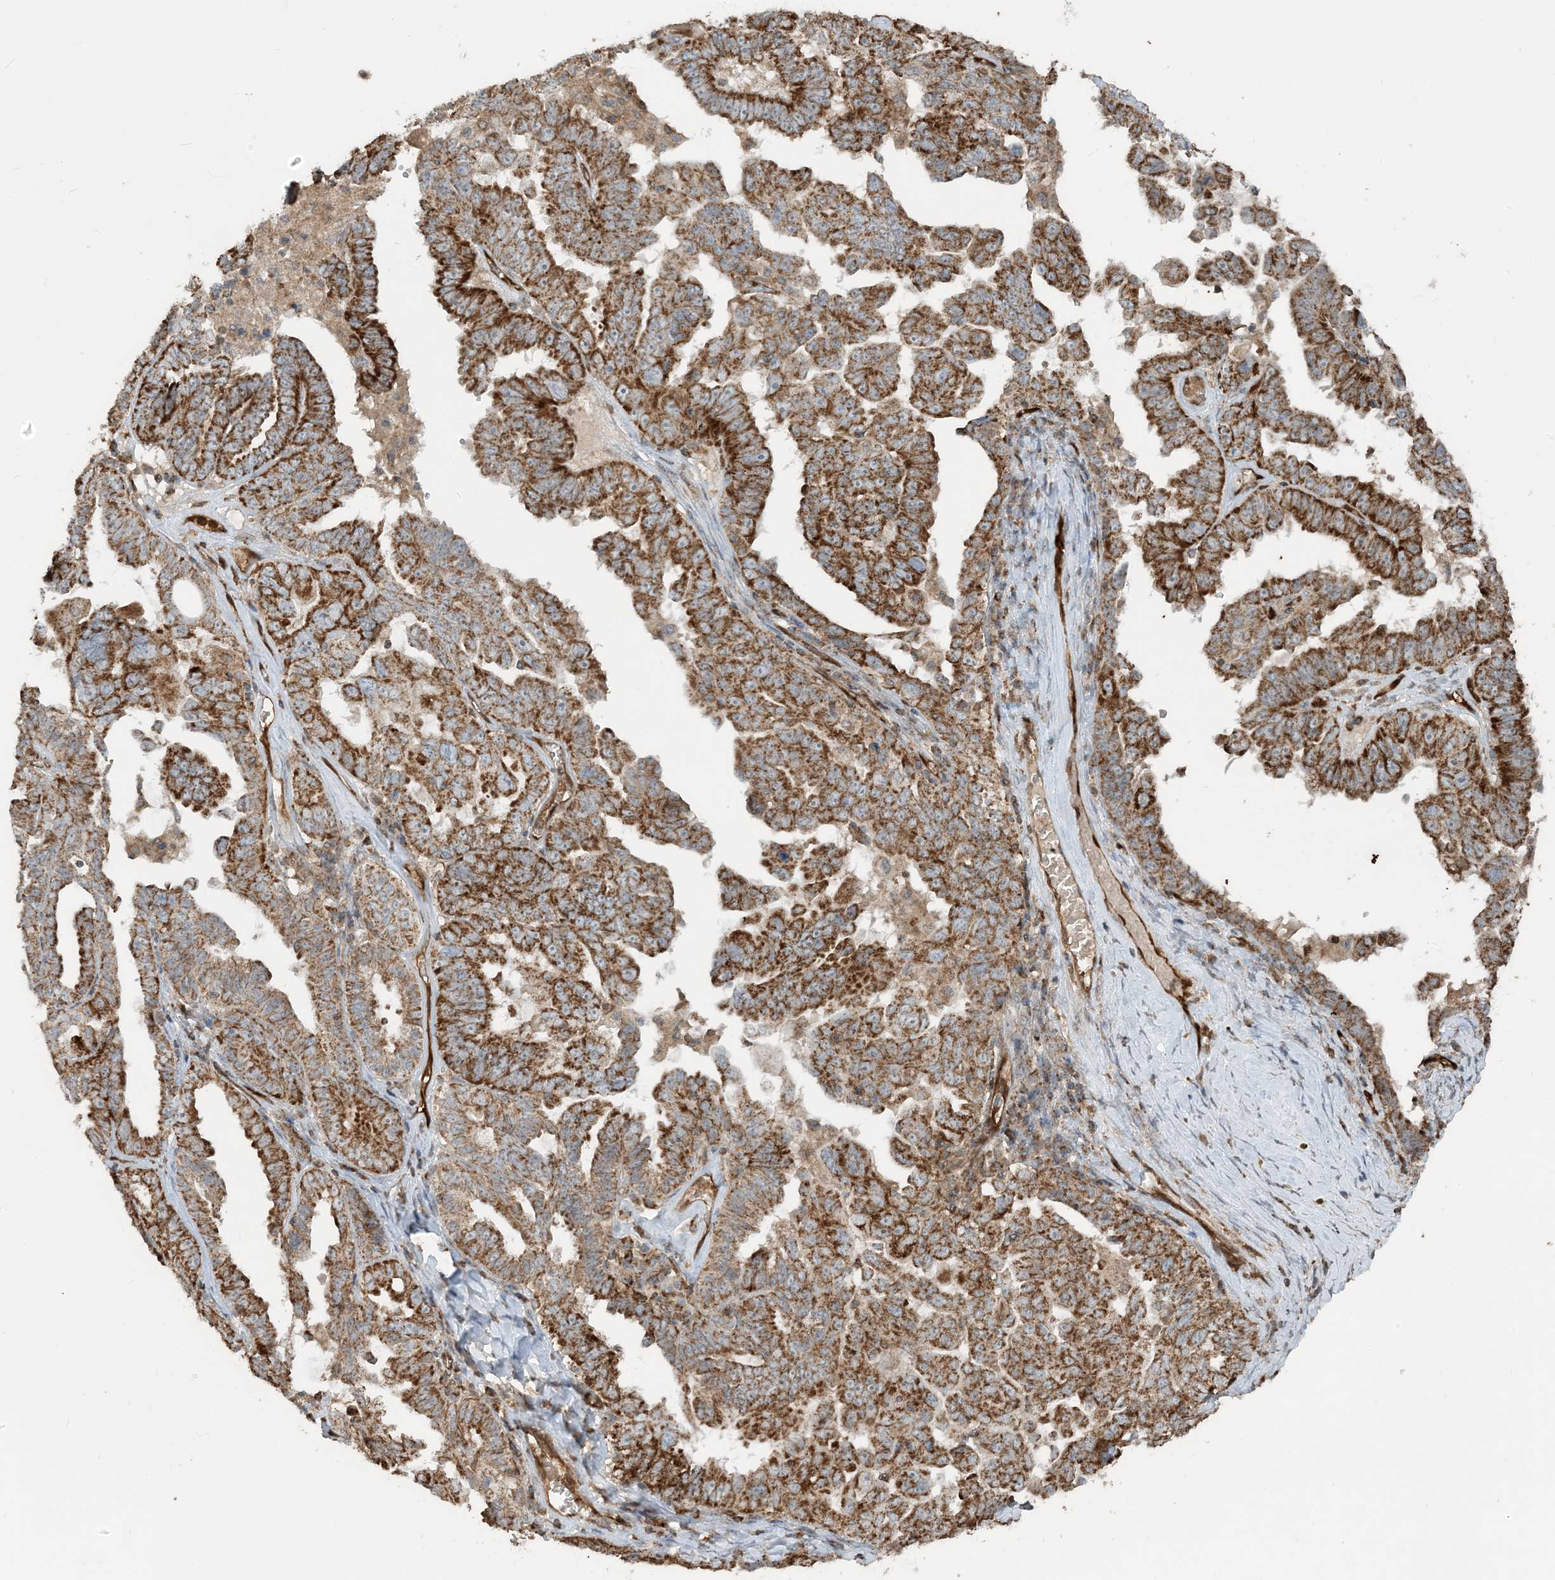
{"staining": {"intensity": "strong", "quantity": "25%-75%", "location": "cytoplasmic/membranous"}, "tissue": "ovarian cancer", "cell_type": "Tumor cells", "image_type": "cancer", "snomed": [{"axis": "morphology", "description": "Carcinoma, endometroid"}, {"axis": "topography", "description": "Ovary"}], "caption": "Endometroid carcinoma (ovarian) stained with DAB immunohistochemistry (IHC) reveals high levels of strong cytoplasmic/membranous staining in about 25%-75% of tumor cells. Ihc stains the protein in brown and the nuclei are stained blue.", "gene": "PPM1F", "patient": {"sex": "female", "age": 62}}